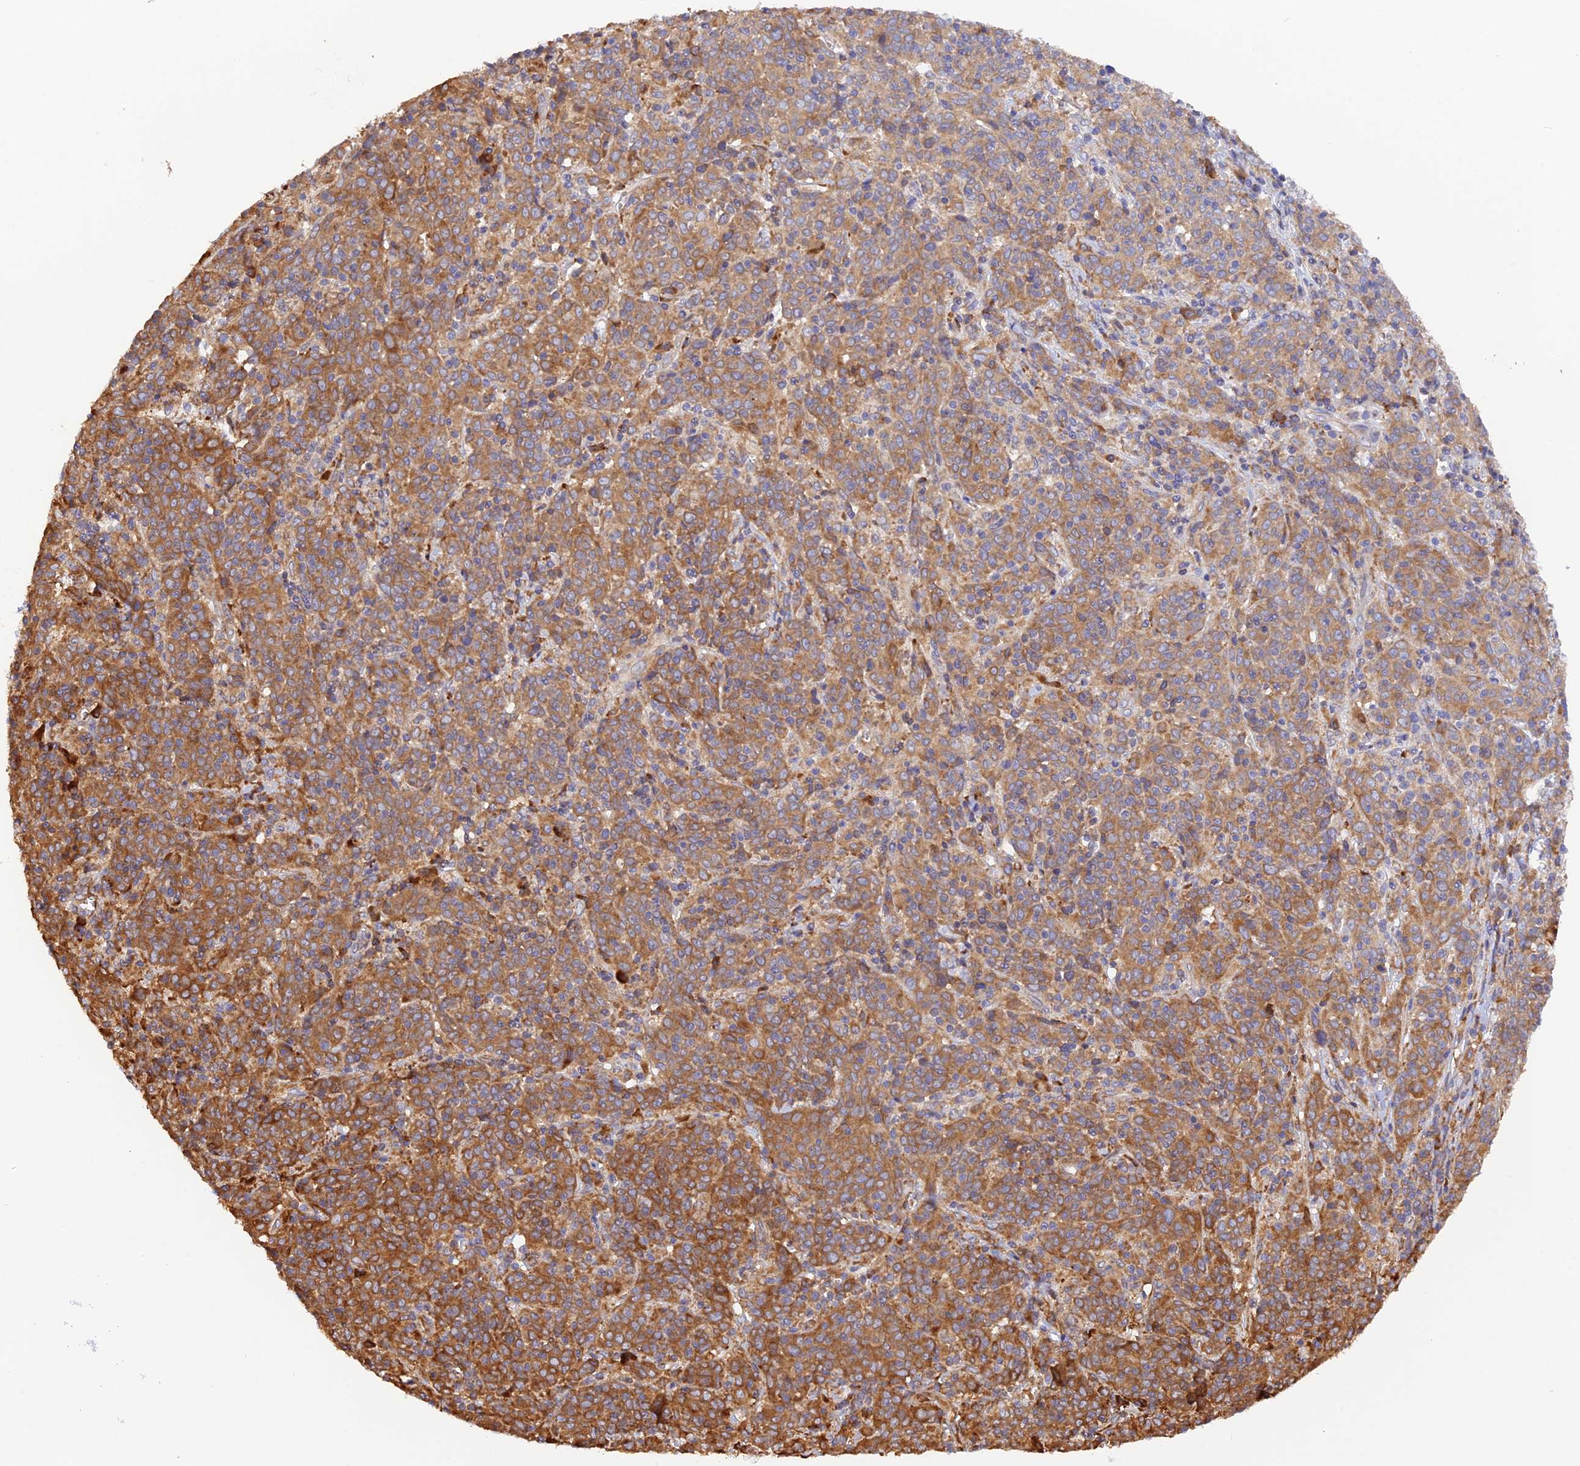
{"staining": {"intensity": "moderate", "quantity": ">75%", "location": "cytoplasmic/membranous"}, "tissue": "cervical cancer", "cell_type": "Tumor cells", "image_type": "cancer", "snomed": [{"axis": "morphology", "description": "Squamous cell carcinoma, NOS"}, {"axis": "topography", "description": "Cervix"}], "caption": "Immunohistochemical staining of squamous cell carcinoma (cervical) reveals moderate cytoplasmic/membranous protein expression in about >75% of tumor cells.", "gene": "RPL5", "patient": {"sex": "female", "age": 67}}